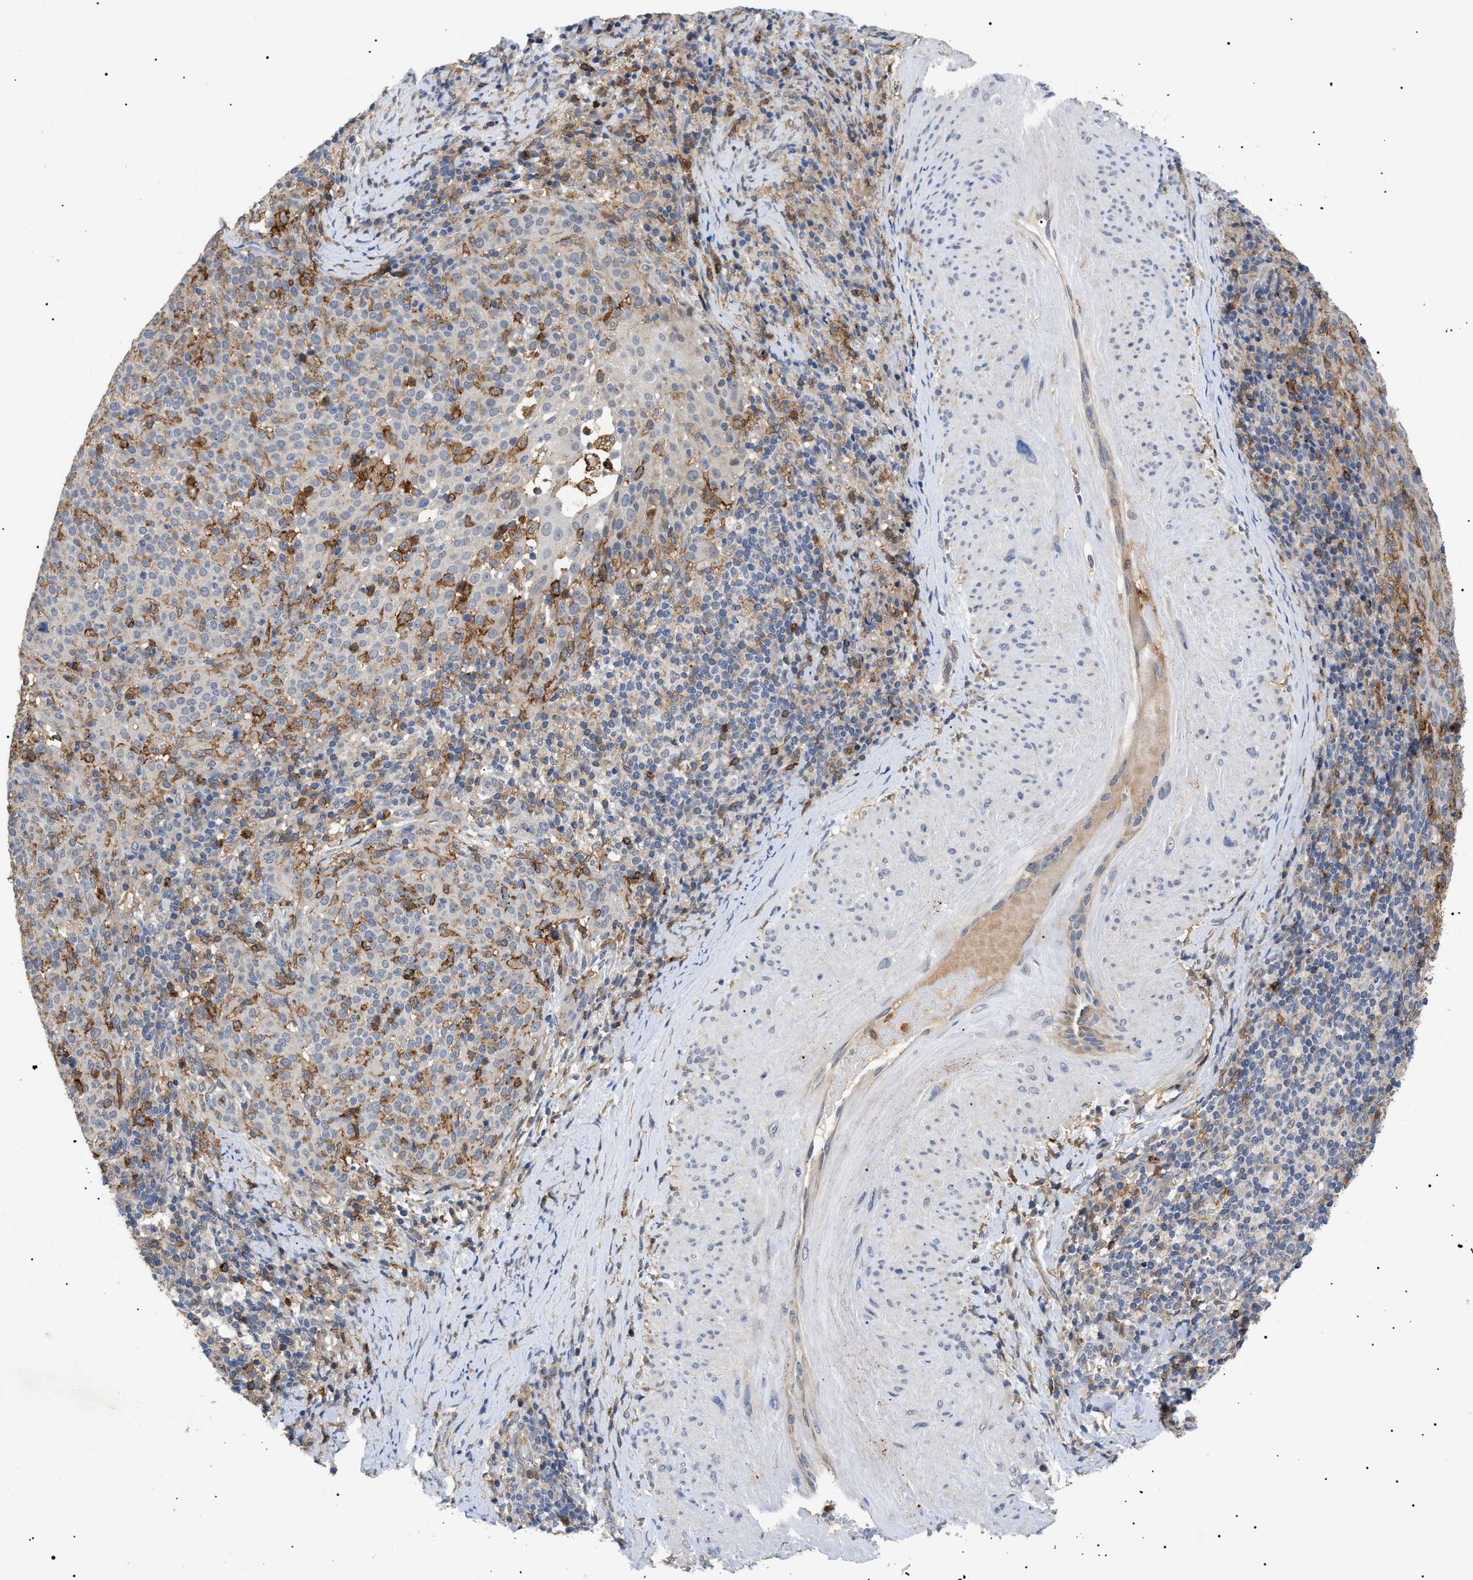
{"staining": {"intensity": "weak", "quantity": "25%-75%", "location": "cytoplasmic/membranous"}, "tissue": "cervical cancer", "cell_type": "Tumor cells", "image_type": "cancer", "snomed": [{"axis": "morphology", "description": "Squamous cell carcinoma, NOS"}, {"axis": "topography", "description": "Cervix"}], "caption": "Immunohistochemical staining of human cervical cancer exhibits weak cytoplasmic/membranous protein positivity in about 25%-75% of tumor cells.", "gene": "CD300A", "patient": {"sex": "female", "age": 51}}